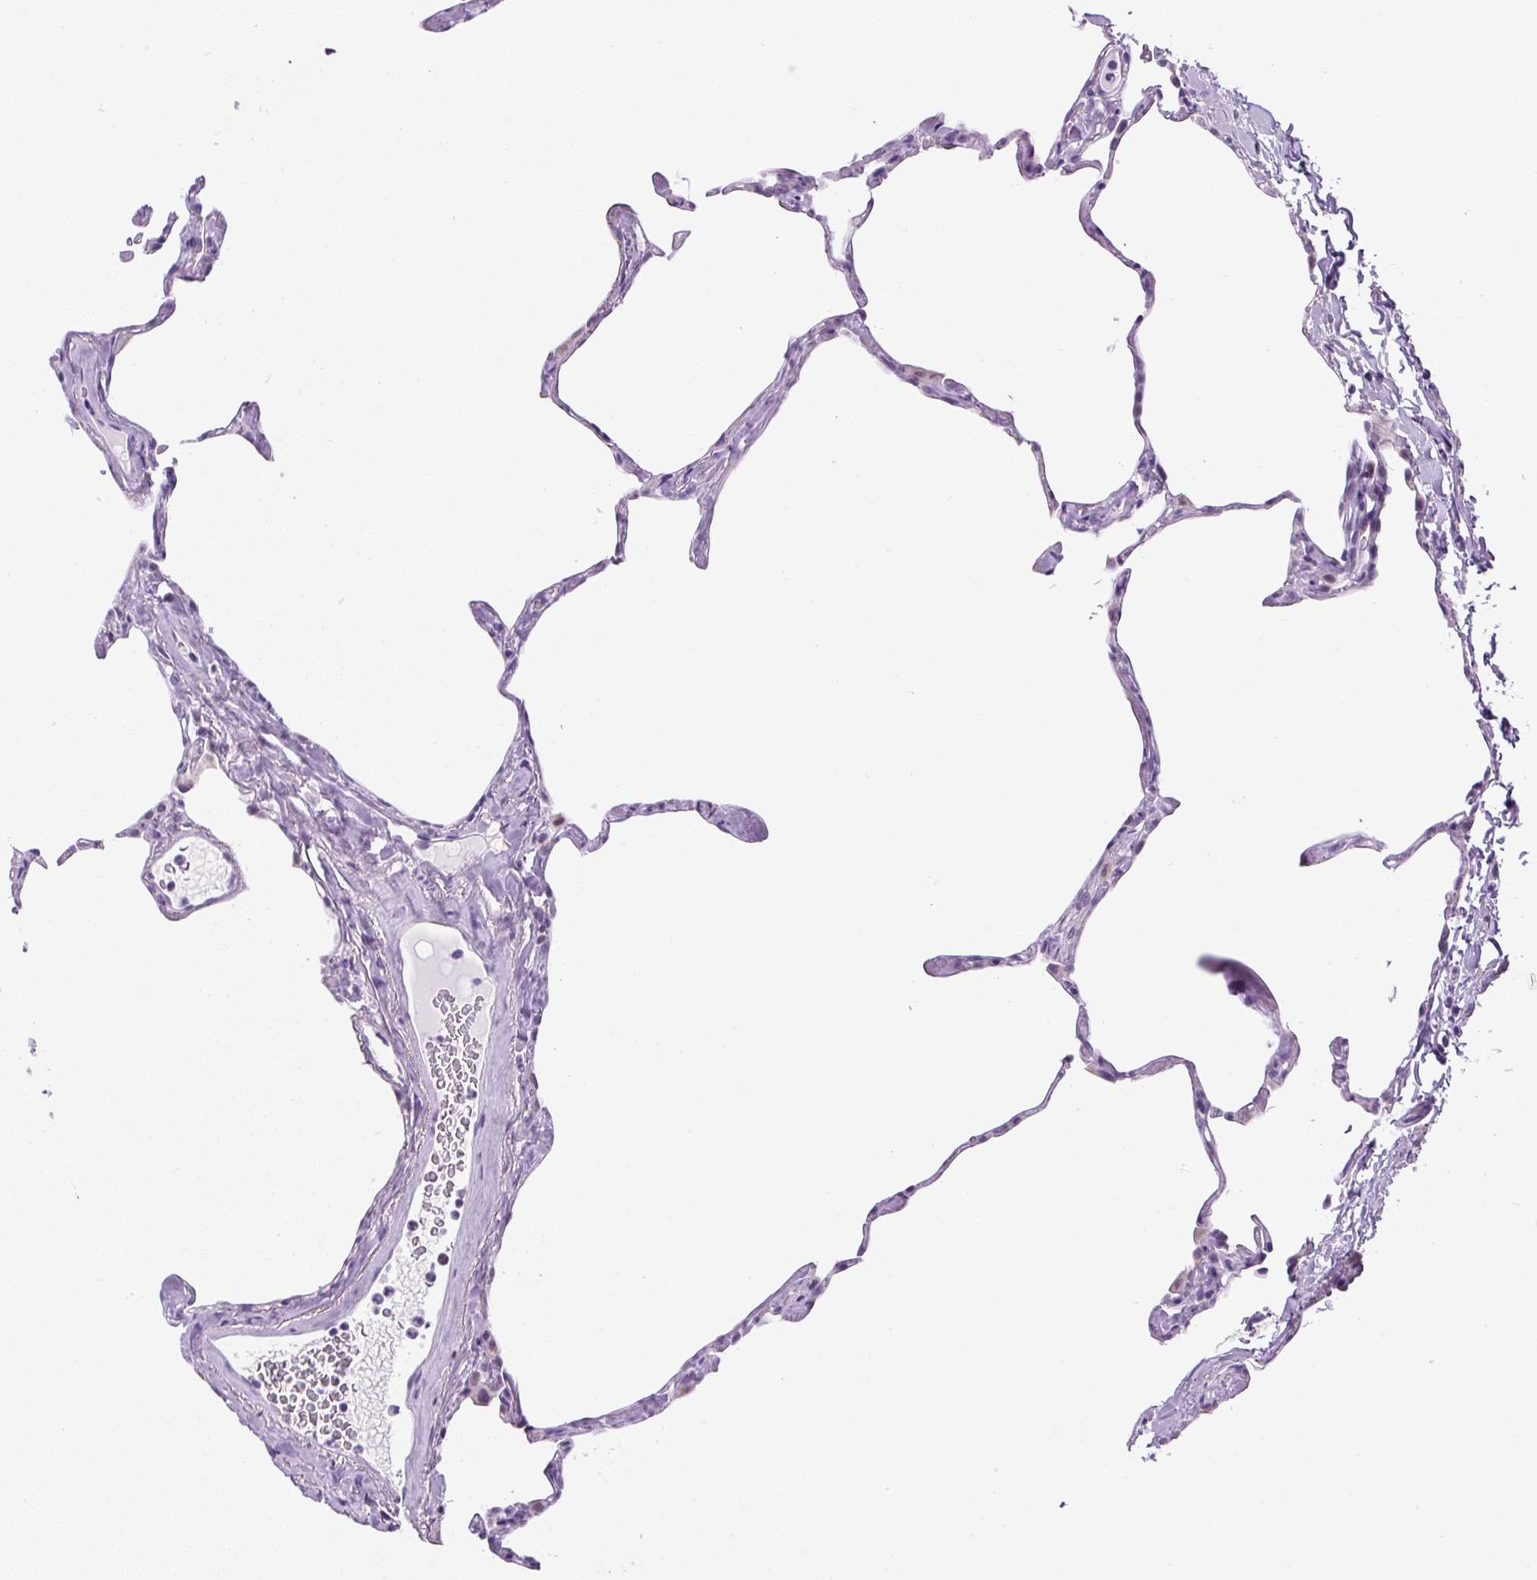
{"staining": {"intensity": "negative", "quantity": "none", "location": "none"}, "tissue": "lung", "cell_type": "Alveolar cells", "image_type": "normal", "snomed": [{"axis": "morphology", "description": "Normal tissue, NOS"}, {"axis": "topography", "description": "Lung"}], "caption": "DAB immunohistochemical staining of benign human lung demonstrates no significant staining in alveolar cells. (DAB (3,3'-diaminobenzidine) IHC, high magnification).", "gene": "RHBDD2", "patient": {"sex": "male", "age": 65}}